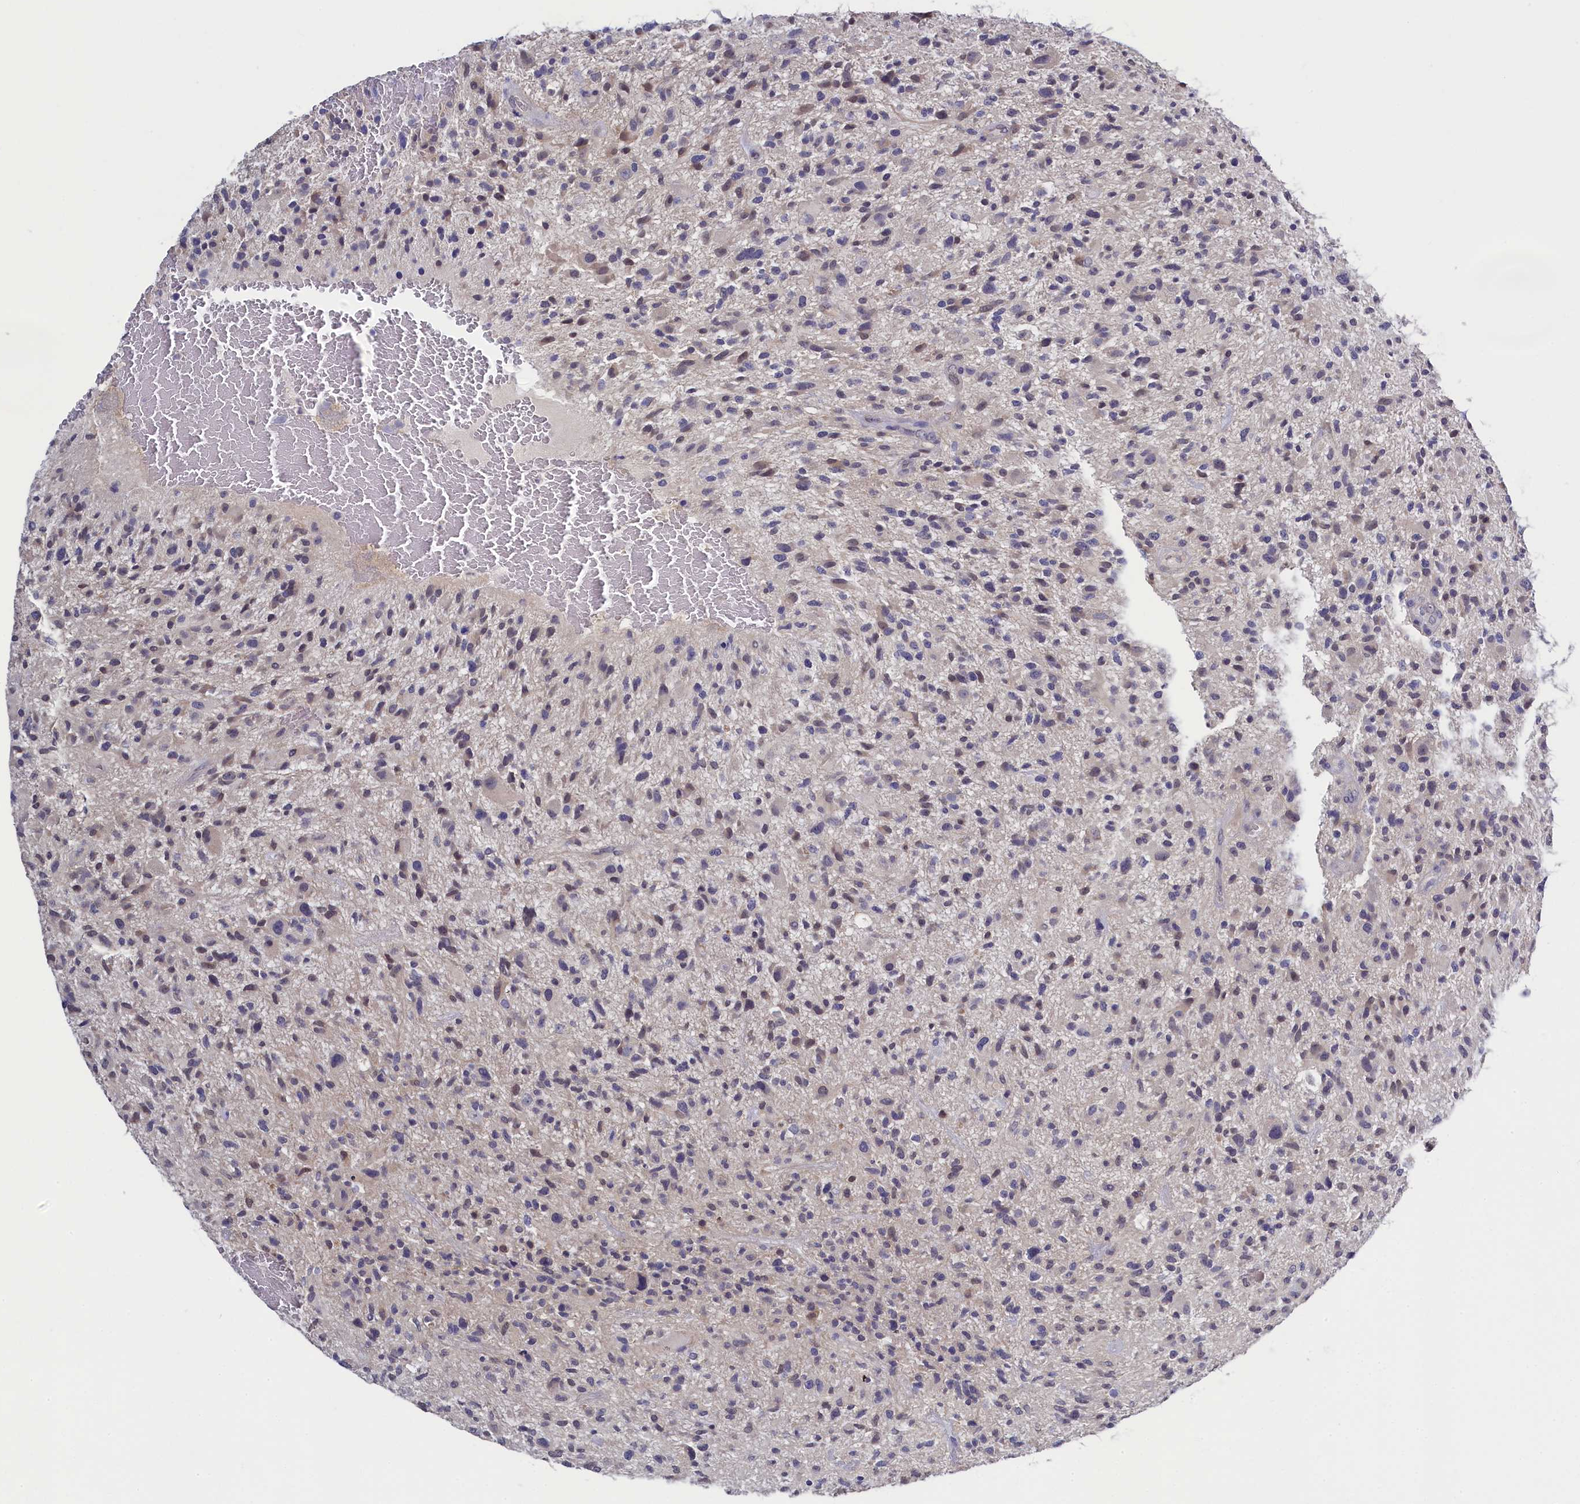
{"staining": {"intensity": "negative", "quantity": "none", "location": "none"}, "tissue": "glioma", "cell_type": "Tumor cells", "image_type": "cancer", "snomed": [{"axis": "morphology", "description": "Glioma, malignant, High grade"}, {"axis": "topography", "description": "Brain"}], "caption": "IHC of human high-grade glioma (malignant) exhibits no expression in tumor cells. (Stains: DAB IHC with hematoxylin counter stain, Microscopy: brightfield microscopy at high magnification).", "gene": "C11orf54", "patient": {"sex": "male", "age": 47}}